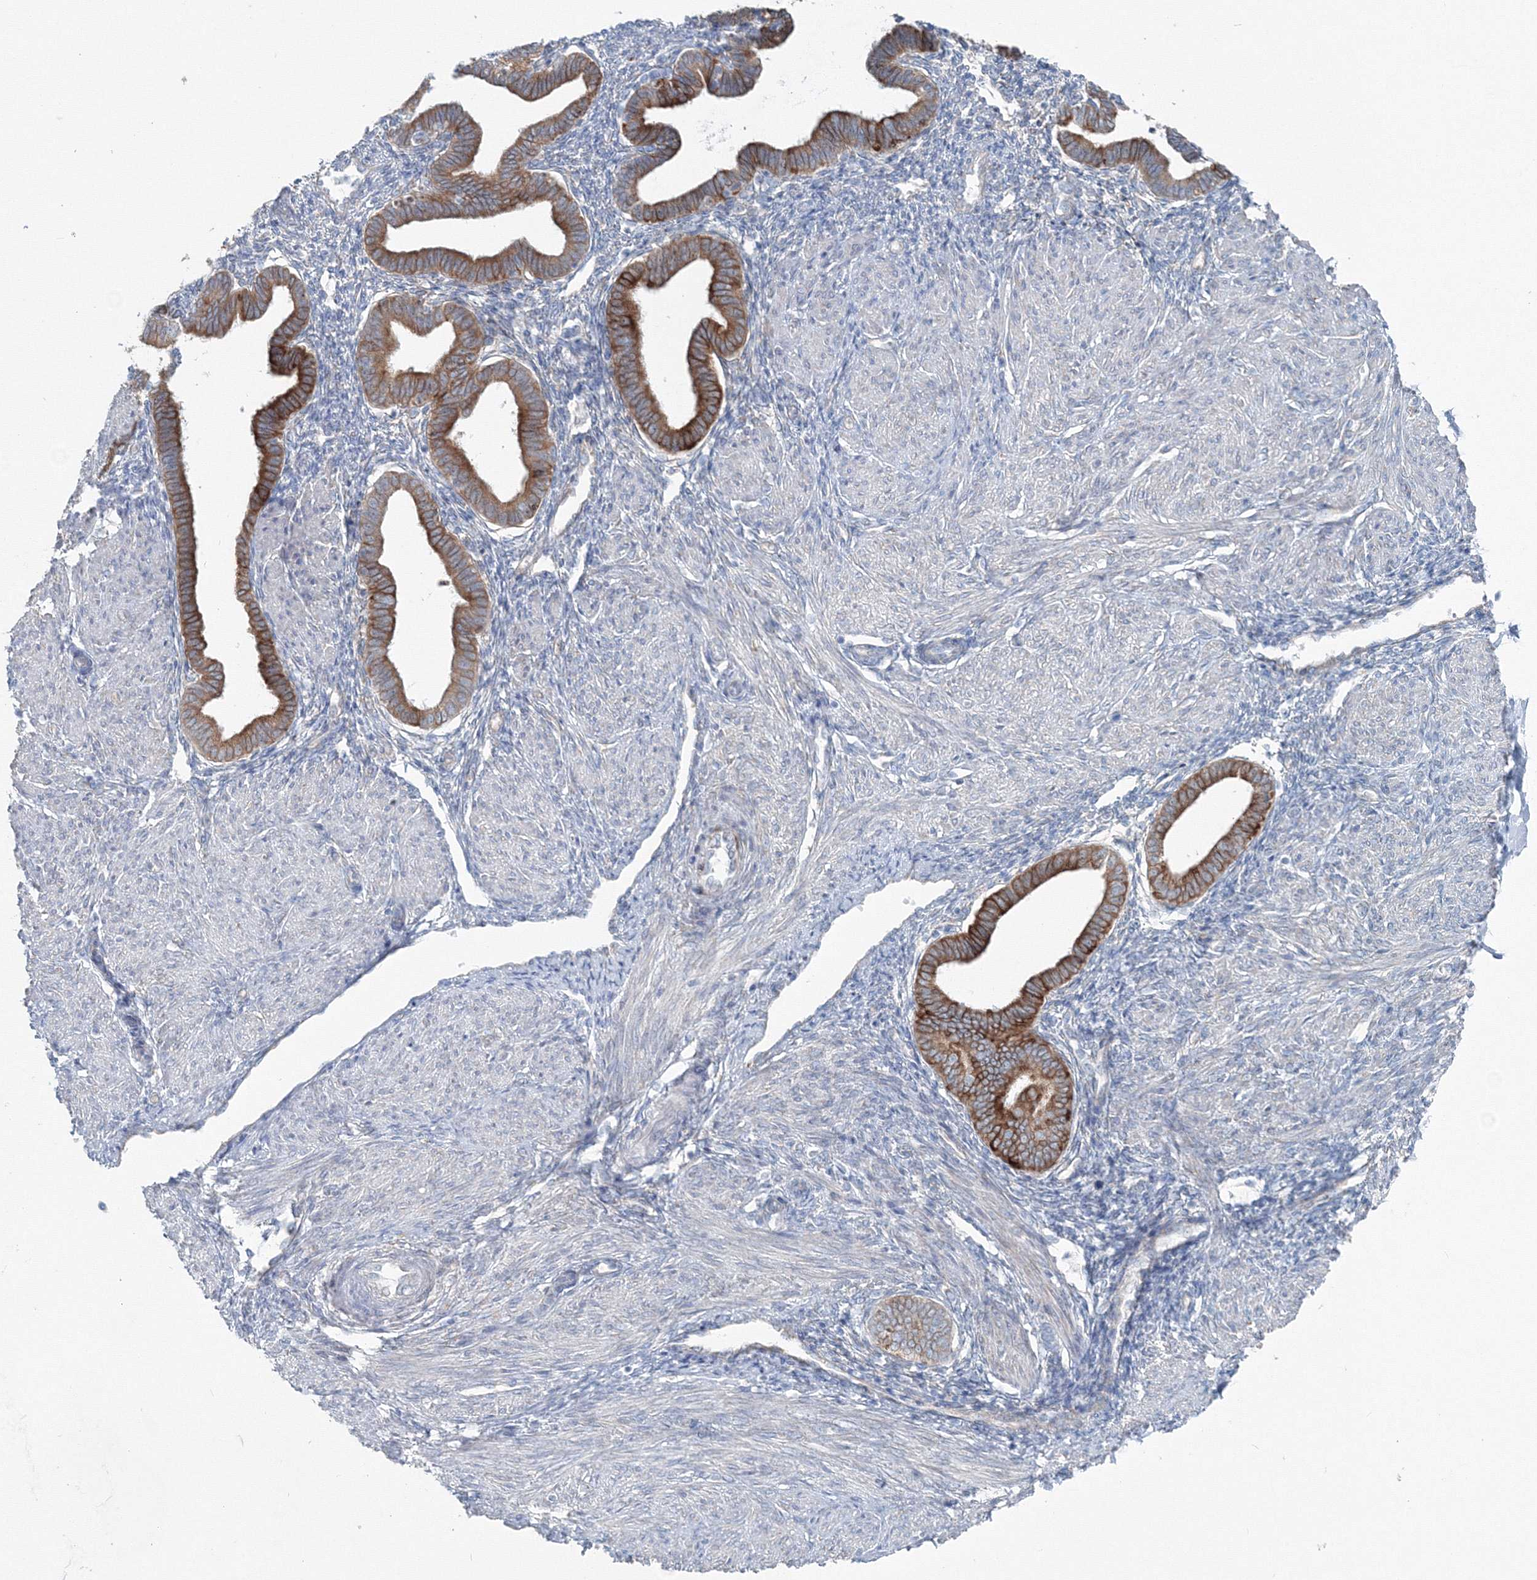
{"staining": {"intensity": "moderate", "quantity": "<25%", "location": "cytoplasmic/membranous"}, "tissue": "endometrium", "cell_type": "Cells in endometrial stroma", "image_type": "normal", "snomed": [{"axis": "morphology", "description": "Normal tissue, NOS"}, {"axis": "topography", "description": "Endometrium"}], "caption": "A high-resolution micrograph shows immunohistochemistry staining of normal endometrium, which exhibits moderate cytoplasmic/membranous staining in approximately <25% of cells in endometrial stroma.", "gene": "ENSG00000285283", "patient": {"sex": "female", "age": 53}}